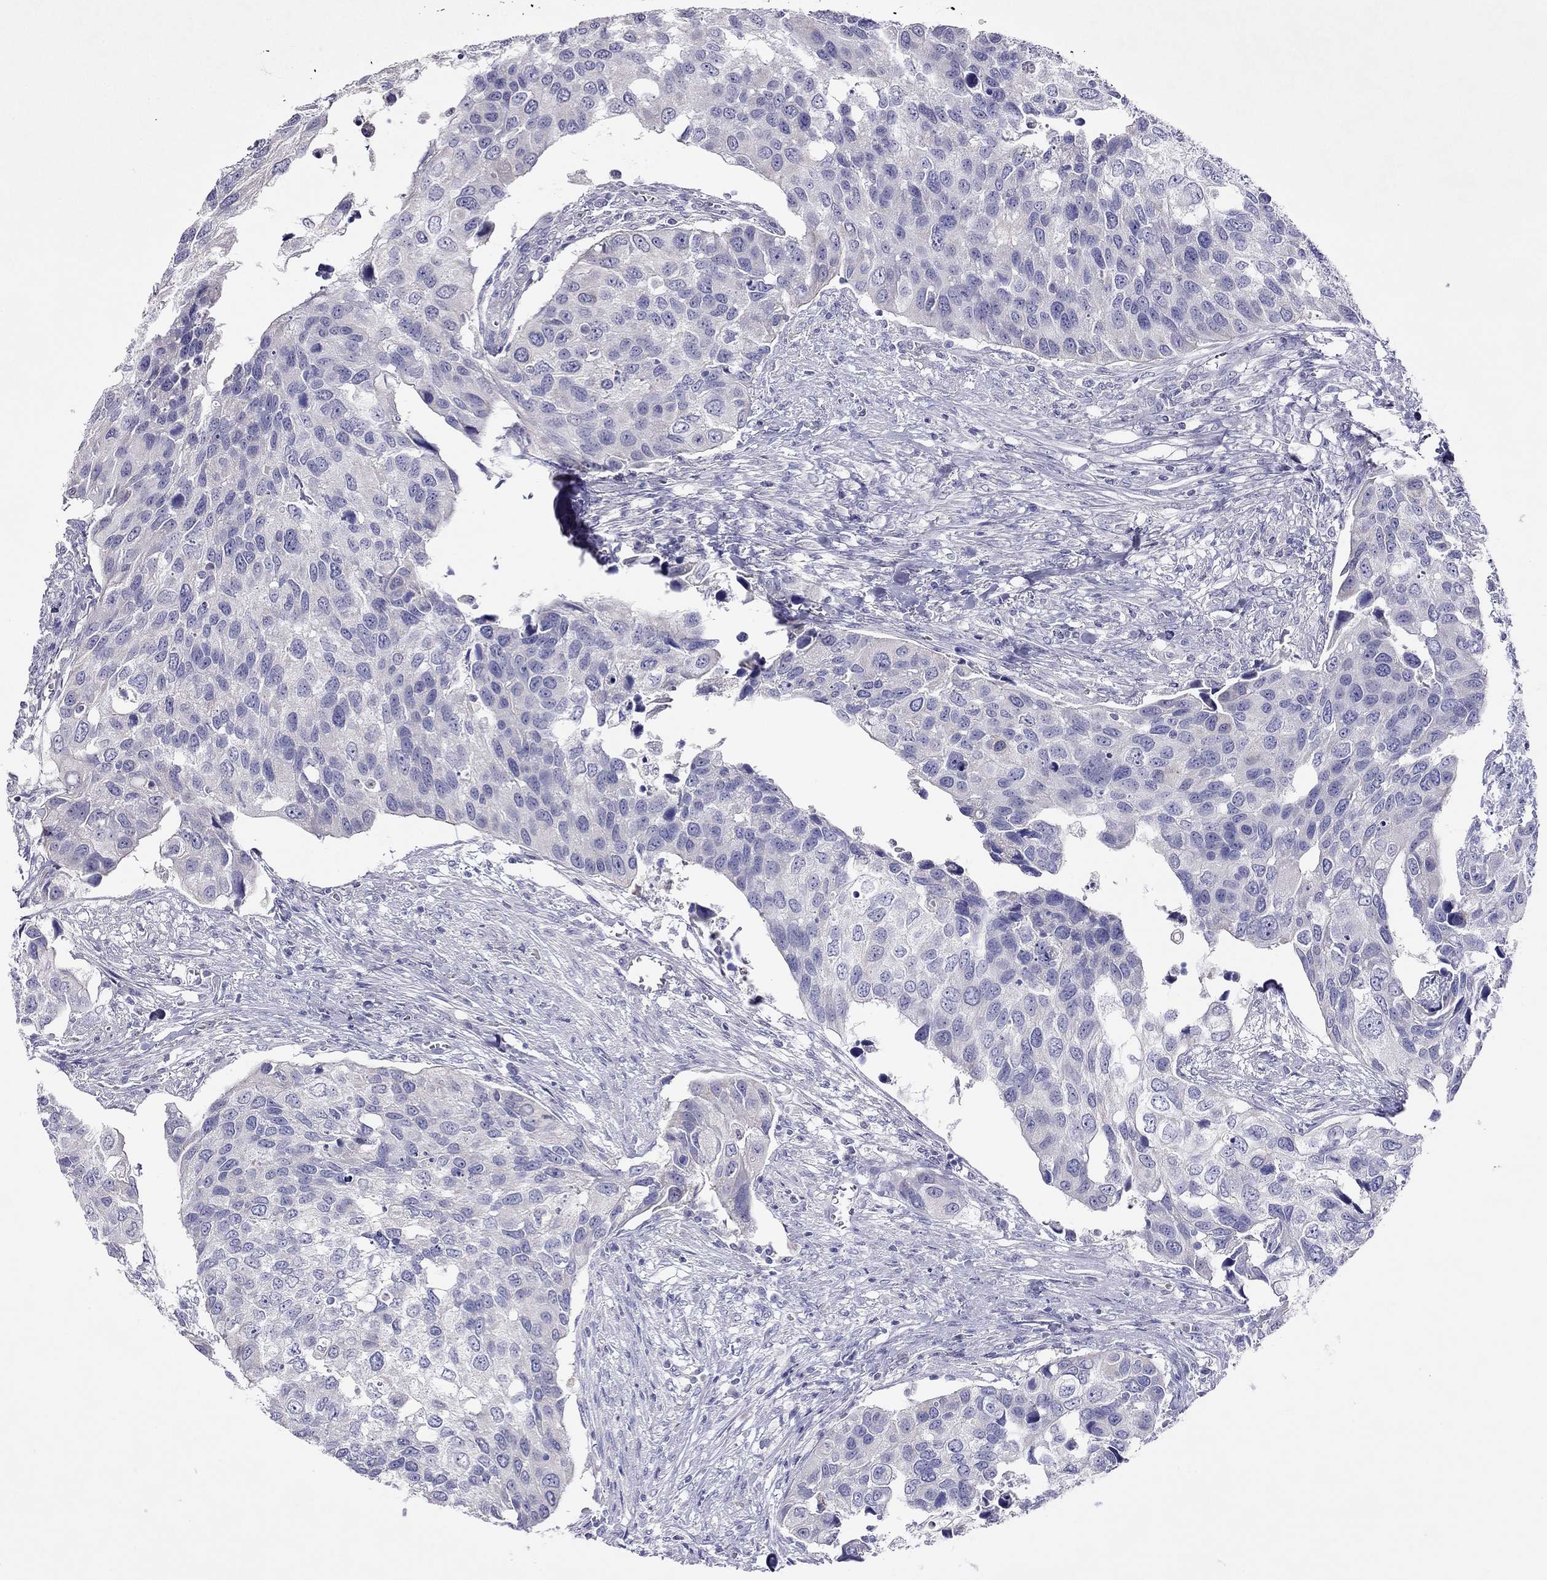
{"staining": {"intensity": "negative", "quantity": "none", "location": "none"}, "tissue": "urothelial cancer", "cell_type": "Tumor cells", "image_type": "cancer", "snomed": [{"axis": "morphology", "description": "Urothelial carcinoma, High grade"}, {"axis": "topography", "description": "Urinary bladder"}], "caption": "This is an immunohistochemistry image of urothelial cancer. There is no expression in tumor cells.", "gene": "CAPNS2", "patient": {"sex": "male", "age": 60}}